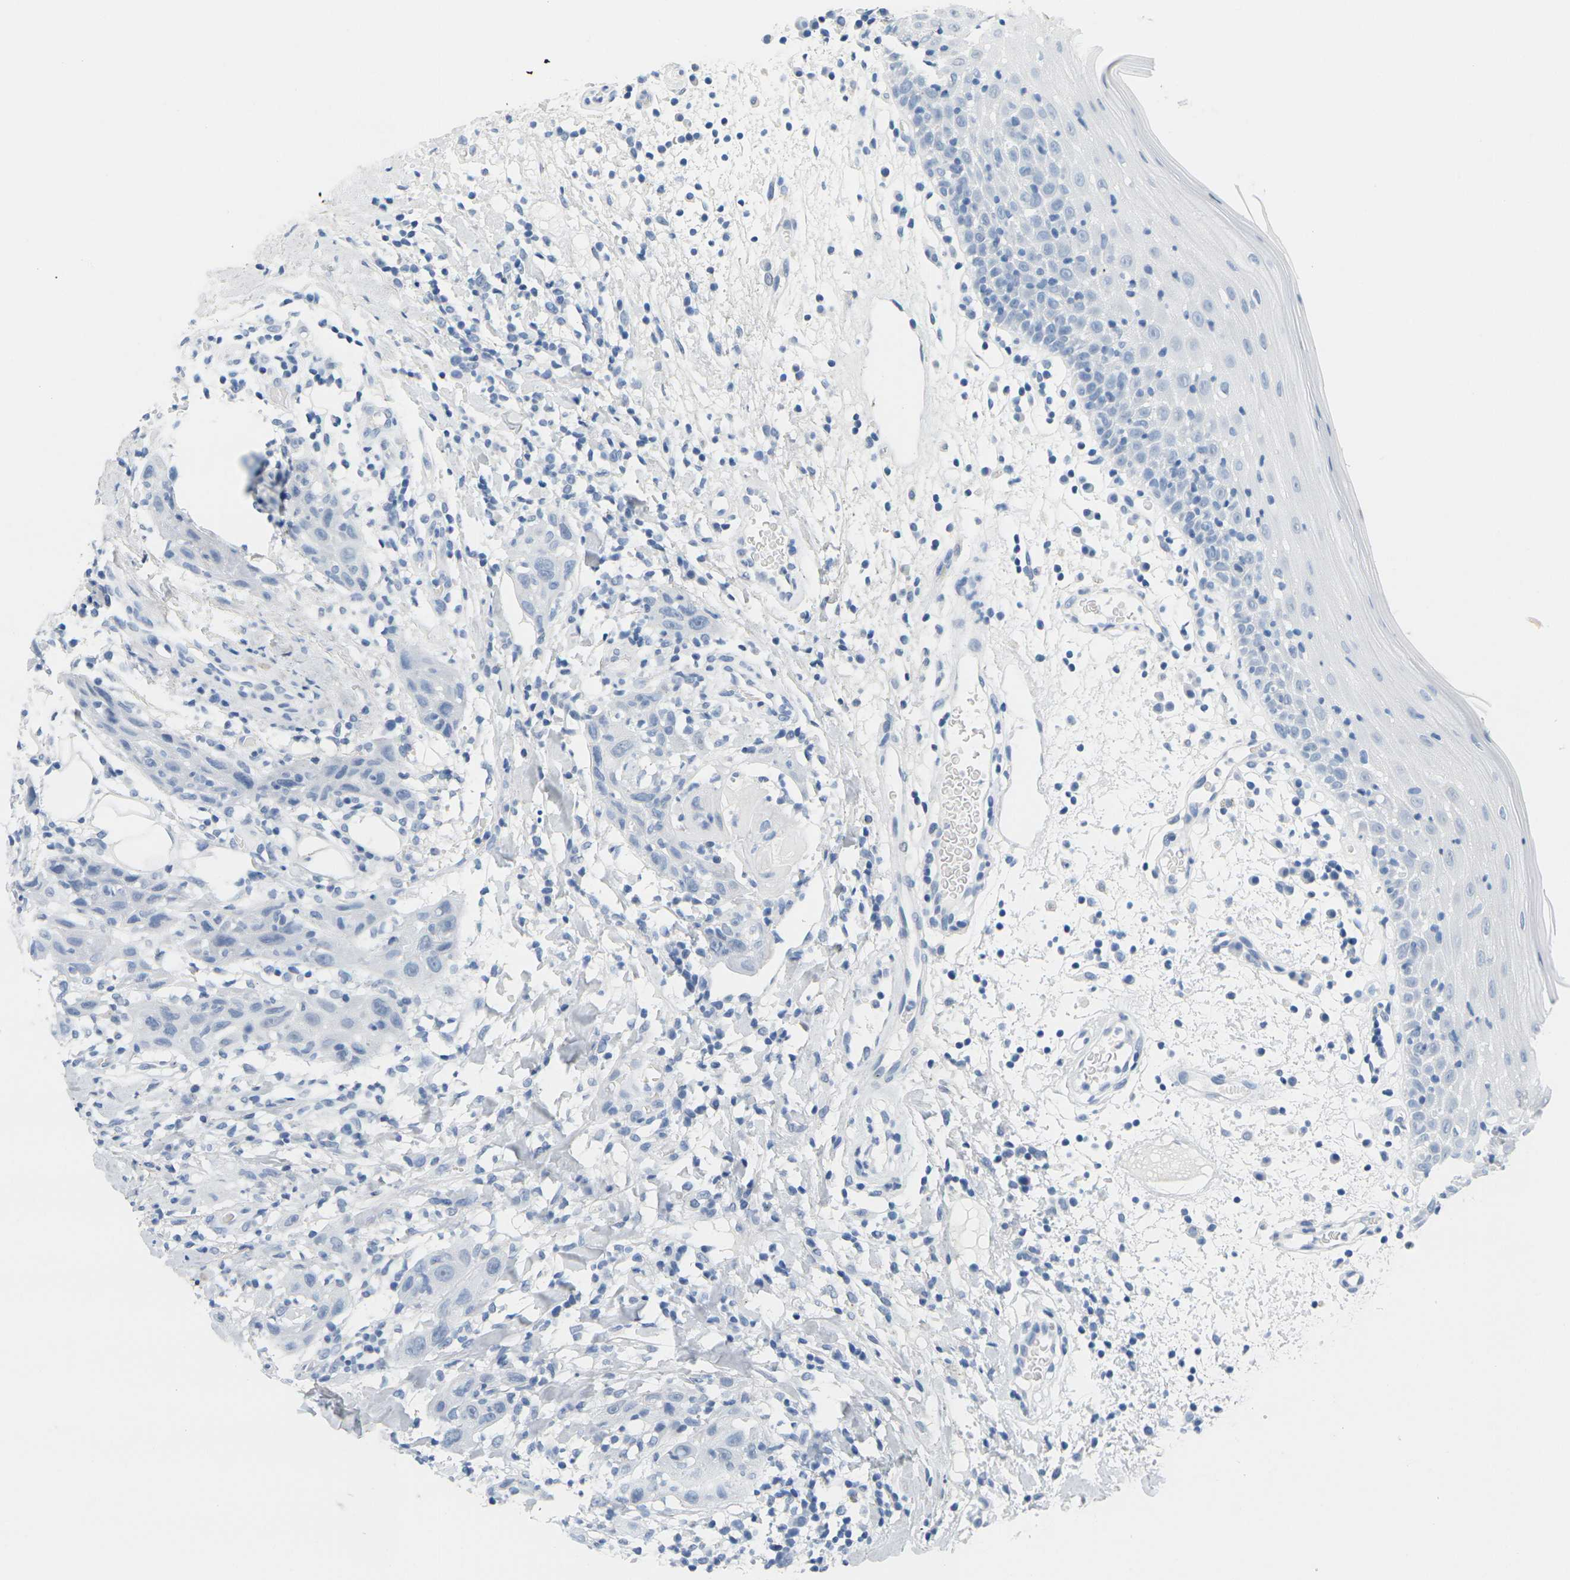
{"staining": {"intensity": "negative", "quantity": "none", "location": "none"}, "tissue": "oral mucosa", "cell_type": "Squamous epithelial cells", "image_type": "normal", "snomed": [{"axis": "morphology", "description": "Normal tissue, NOS"}, {"axis": "morphology", "description": "Squamous cell carcinoma, NOS"}, {"axis": "topography", "description": "Skeletal muscle"}, {"axis": "topography", "description": "Oral tissue"}], "caption": "Squamous epithelial cells show no significant staining in benign oral mucosa.", "gene": "CTAG1A", "patient": {"sex": "male", "age": 71}}